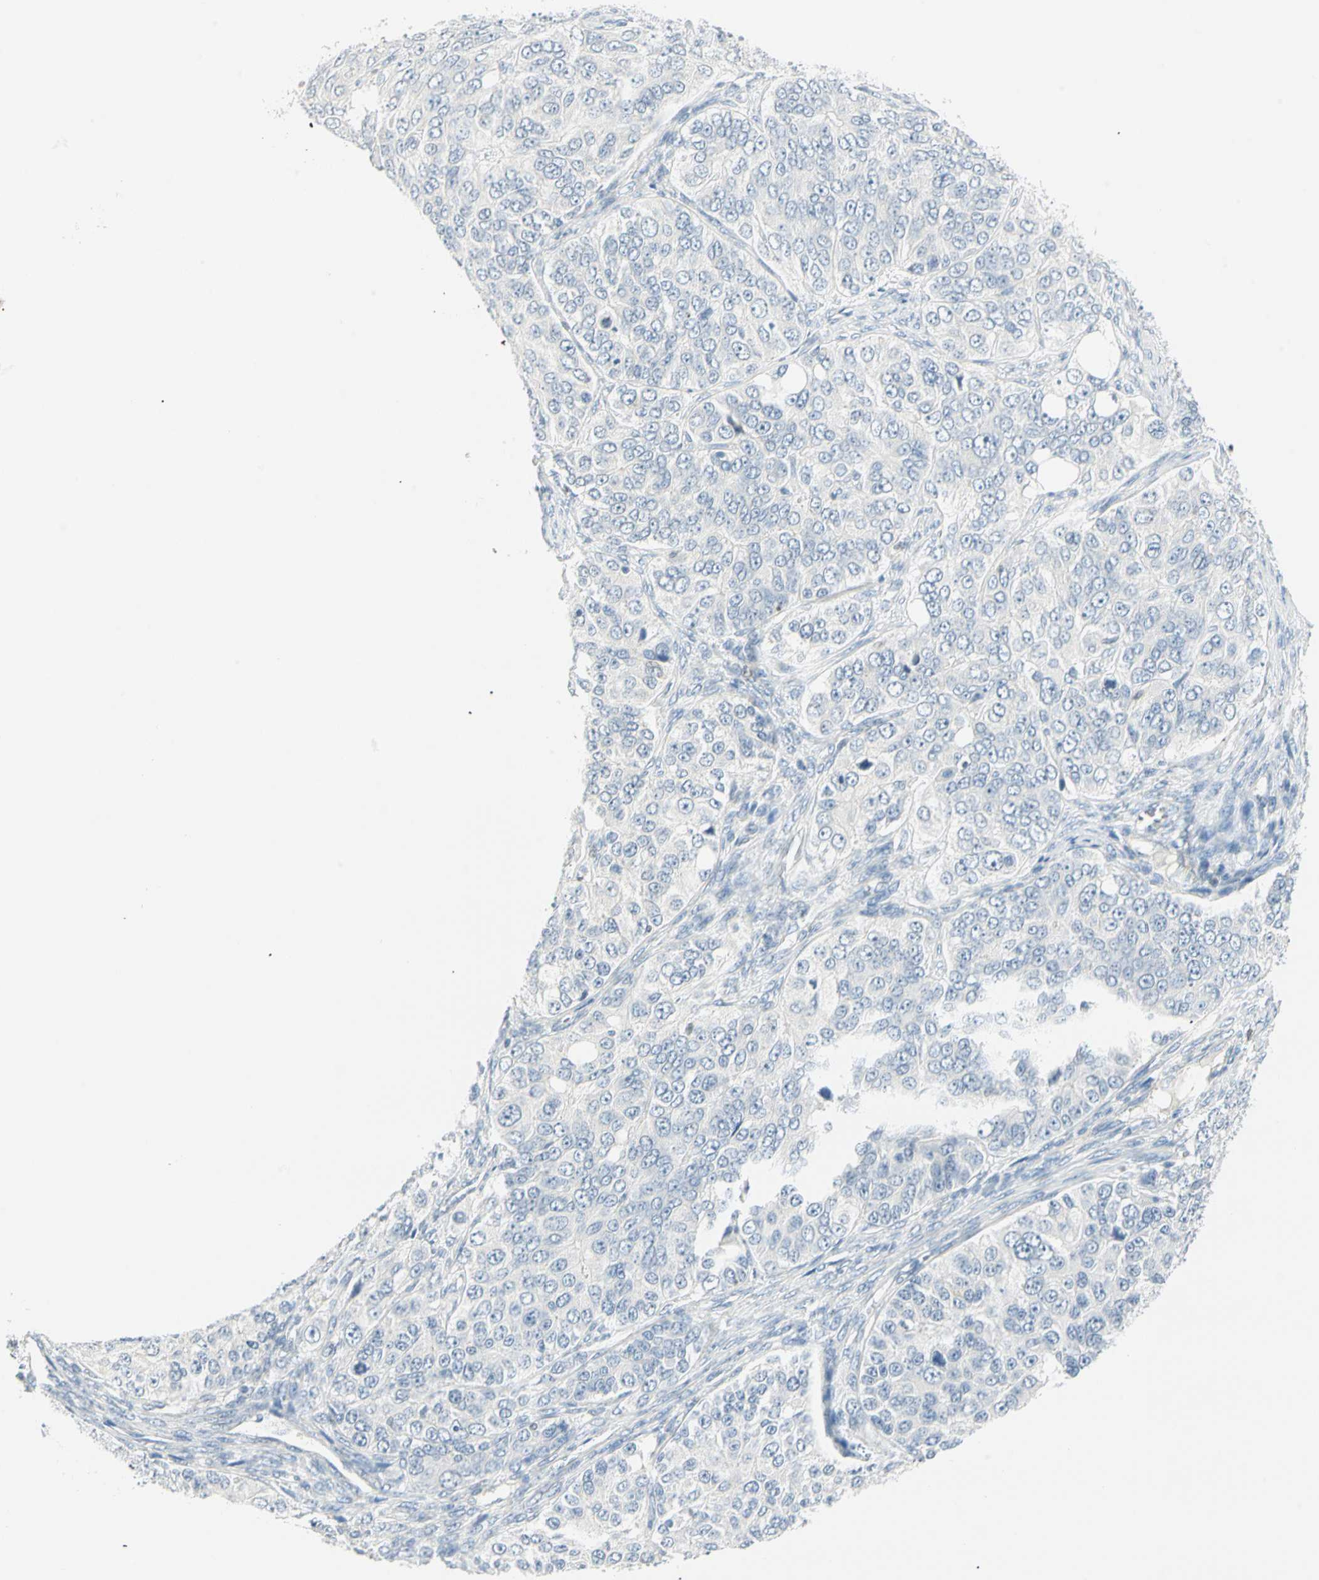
{"staining": {"intensity": "negative", "quantity": "none", "location": "none"}, "tissue": "ovarian cancer", "cell_type": "Tumor cells", "image_type": "cancer", "snomed": [{"axis": "morphology", "description": "Carcinoma, endometroid"}, {"axis": "topography", "description": "Ovary"}], "caption": "Ovarian endometroid carcinoma stained for a protein using immunohistochemistry (IHC) reveals no staining tumor cells.", "gene": "MLLT10", "patient": {"sex": "female", "age": 51}}